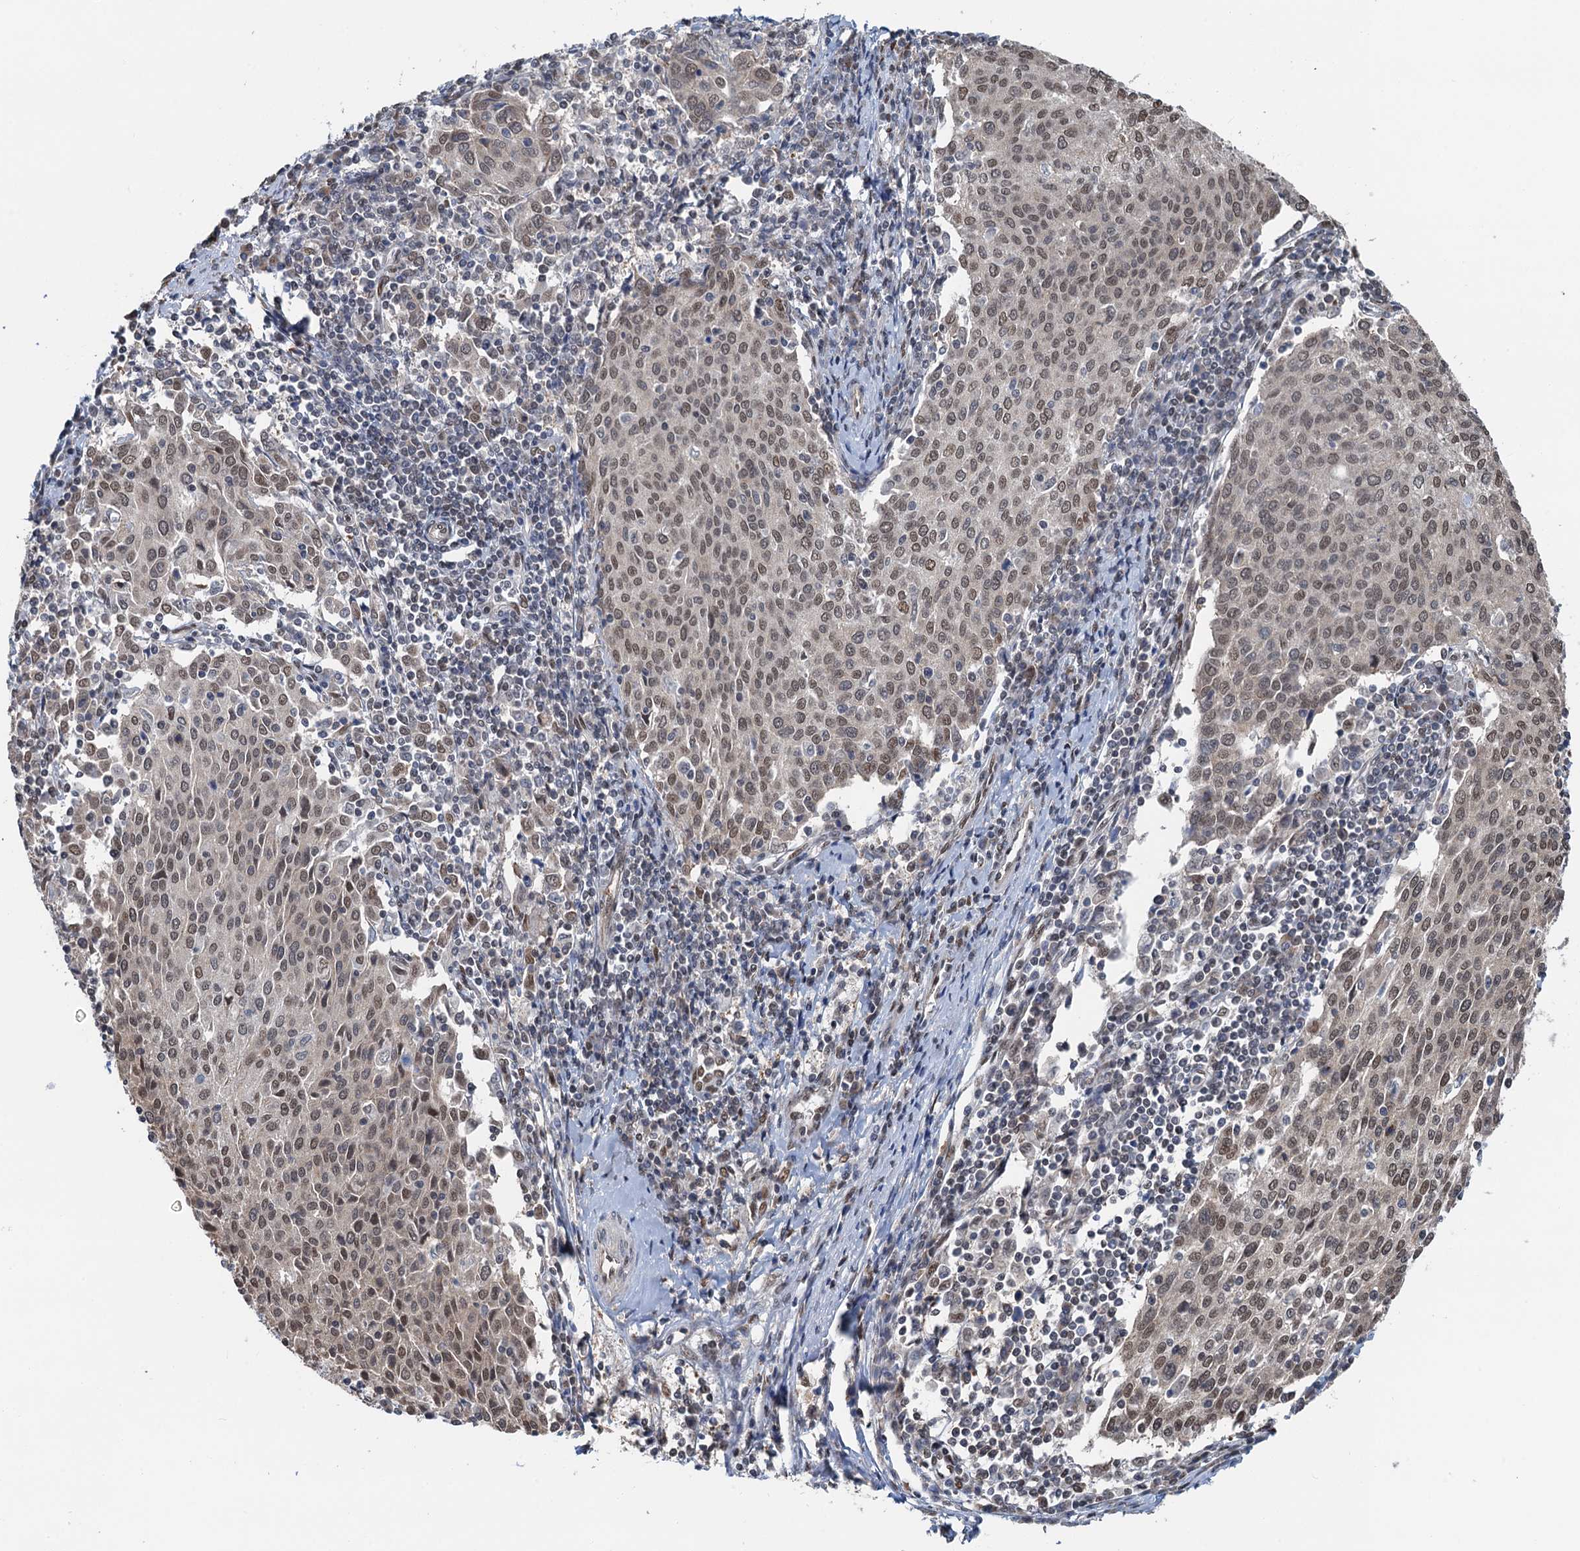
{"staining": {"intensity": "moderate", "quantity": ">75%", "location": "nuclear"}, "tissue": "cervical cancer", "cell_type": "Tumor cells", "image_type": "cancer", "snomed": [{"axis": "morphology", "description": "Squamous cell carcinoma, NOS"}, {"axis": "topography", "description": "Cervix"}], "caption": "A micrograph of human cervical cancer stained for a protein shows moderate nuclear brown staining in tumor cells. The staining is performed using DAB (3,3'-diaminobenzidine) brown chromogen to label protein expression. The nuclei are counter-stained blue using hematoxylin.", "gene": "CFDP1", "patient": {"sex": "female", "age": 46}}